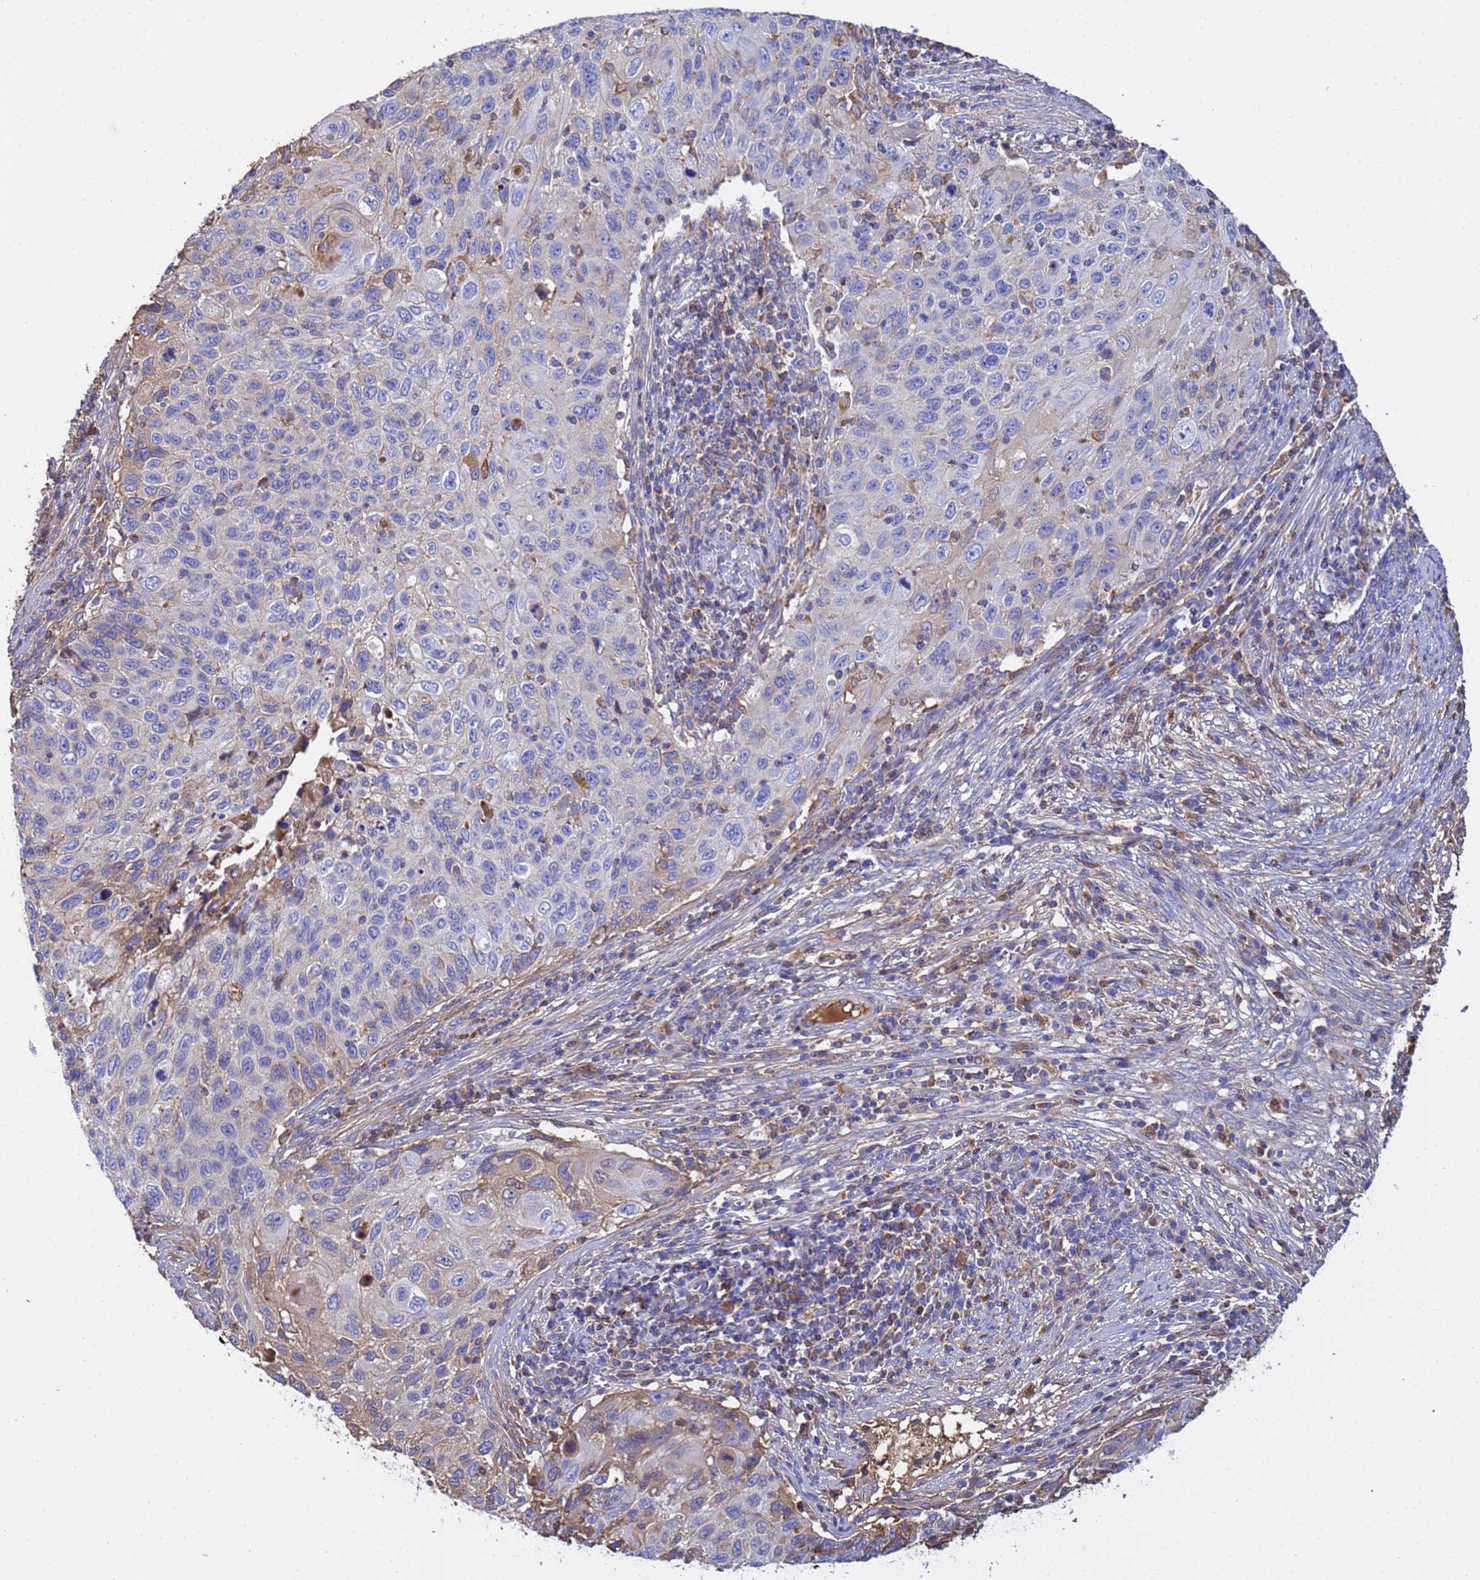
{"staining": {"intensity": "weak", "quantity": "<25%", "location": "cytoplasmic/membranous"}, "tissue": "cervical cancer", "cell_type": "Tumor cells", "image_type": "cancer", "snomed": [{"axis": "morphology", "description": "Squamous cell carcinoma, NOS"}, {"axis": "topography", "description": "Cervix"}], "caption": "Cervical squamous cell carcinoma was stained to show a protein in brown. There is no significant staining in tumor cells.", "gene": "GLUD1", "patient": {"sex": "female", "age": 70}}